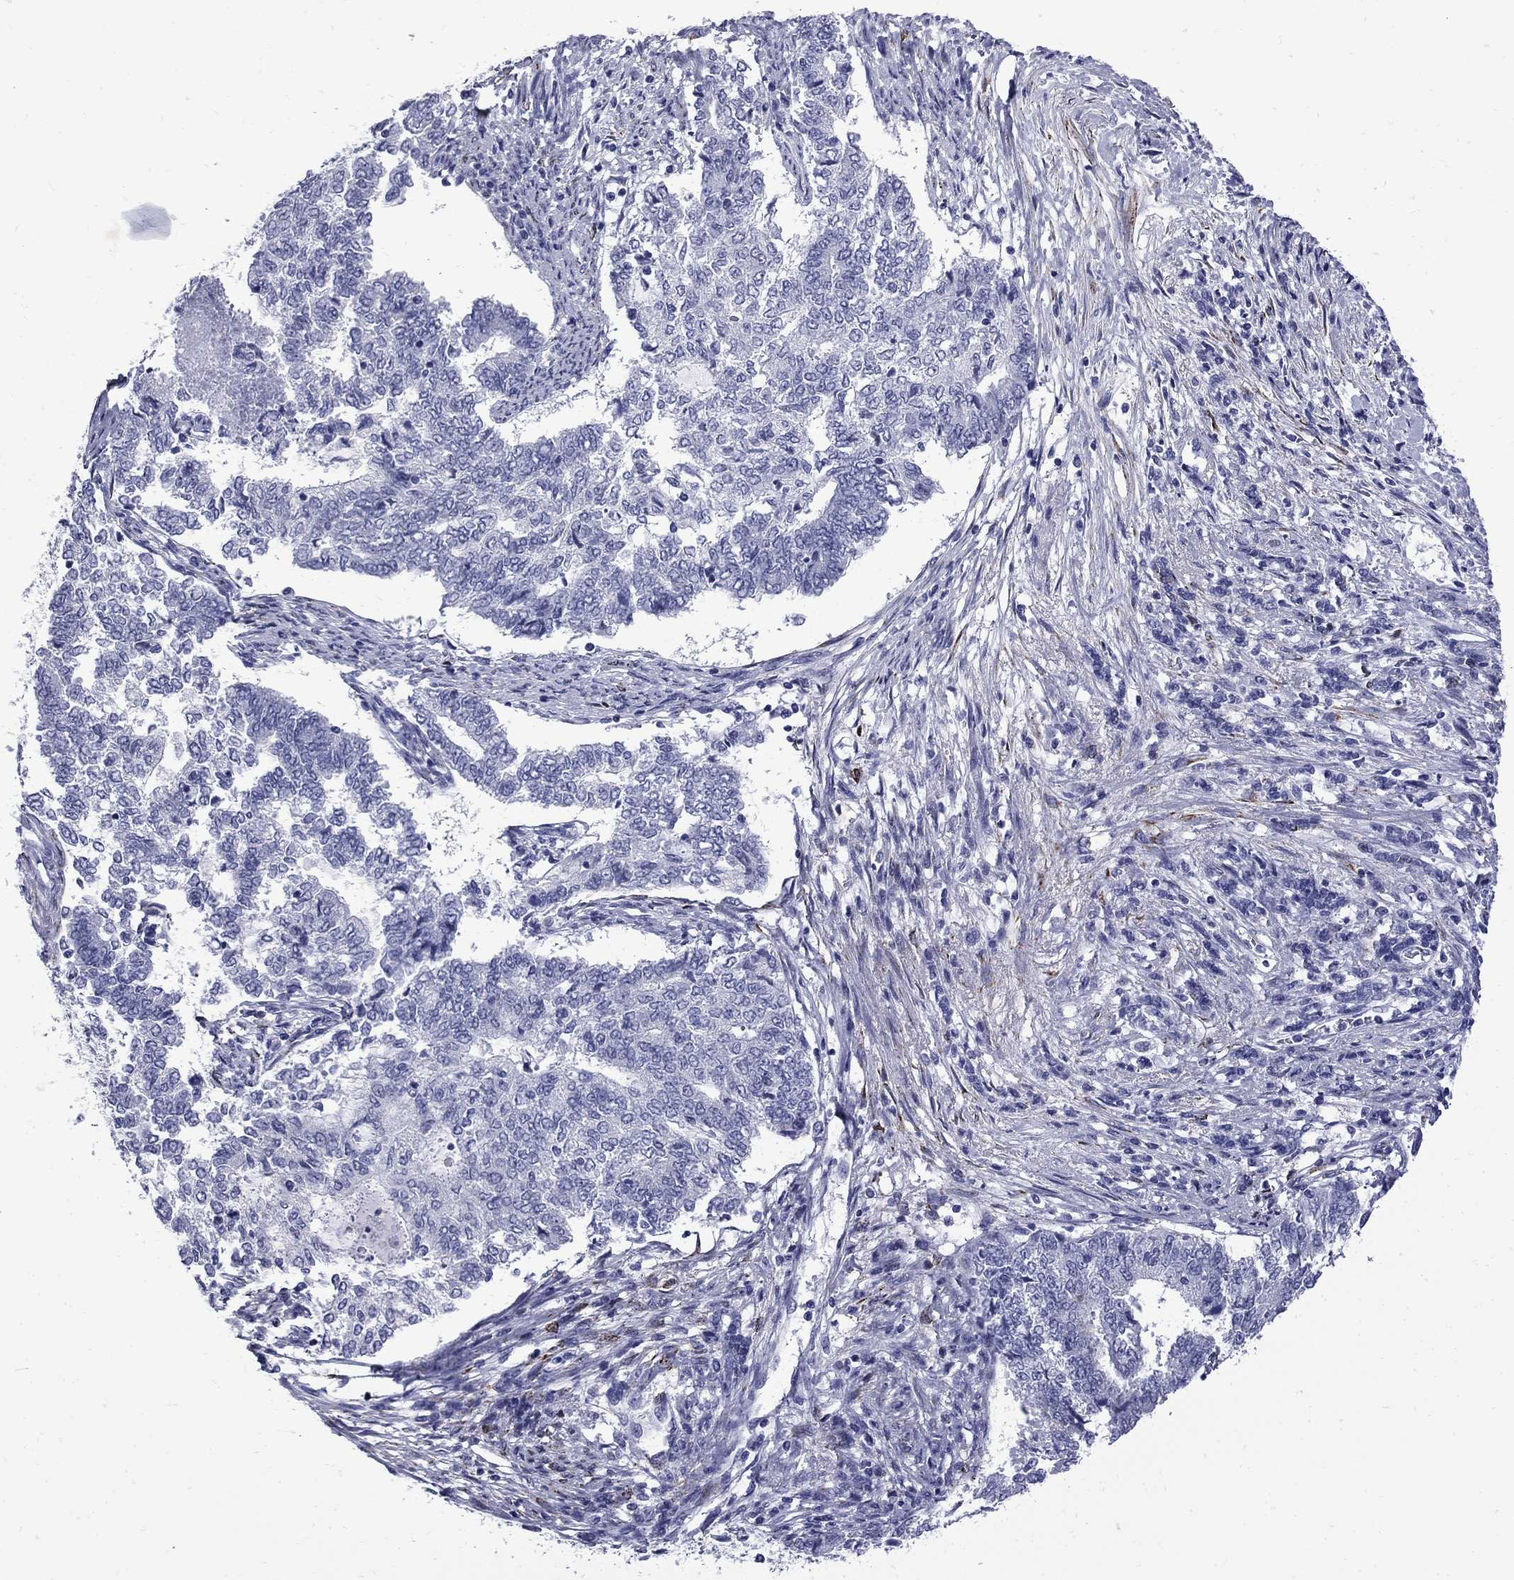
{"staining": {"intensity": "negative", "quantity": "none", "location": "none"}, "tissue": "endometrial cancer", "cell_type": "Tumor cells", "image_type": "cancer", "snomed": [{"axis": "morphology", "description": "Adenocarcinoma, NOS"}, {"axis": "topography", "description": "Endometrium"}], "caption": "The image reveals no significant positivity in tumor cells of adenocarcinoma (endometrial).", "gene": "MGARP", "patient": {"sex": "female", "age": 65}}